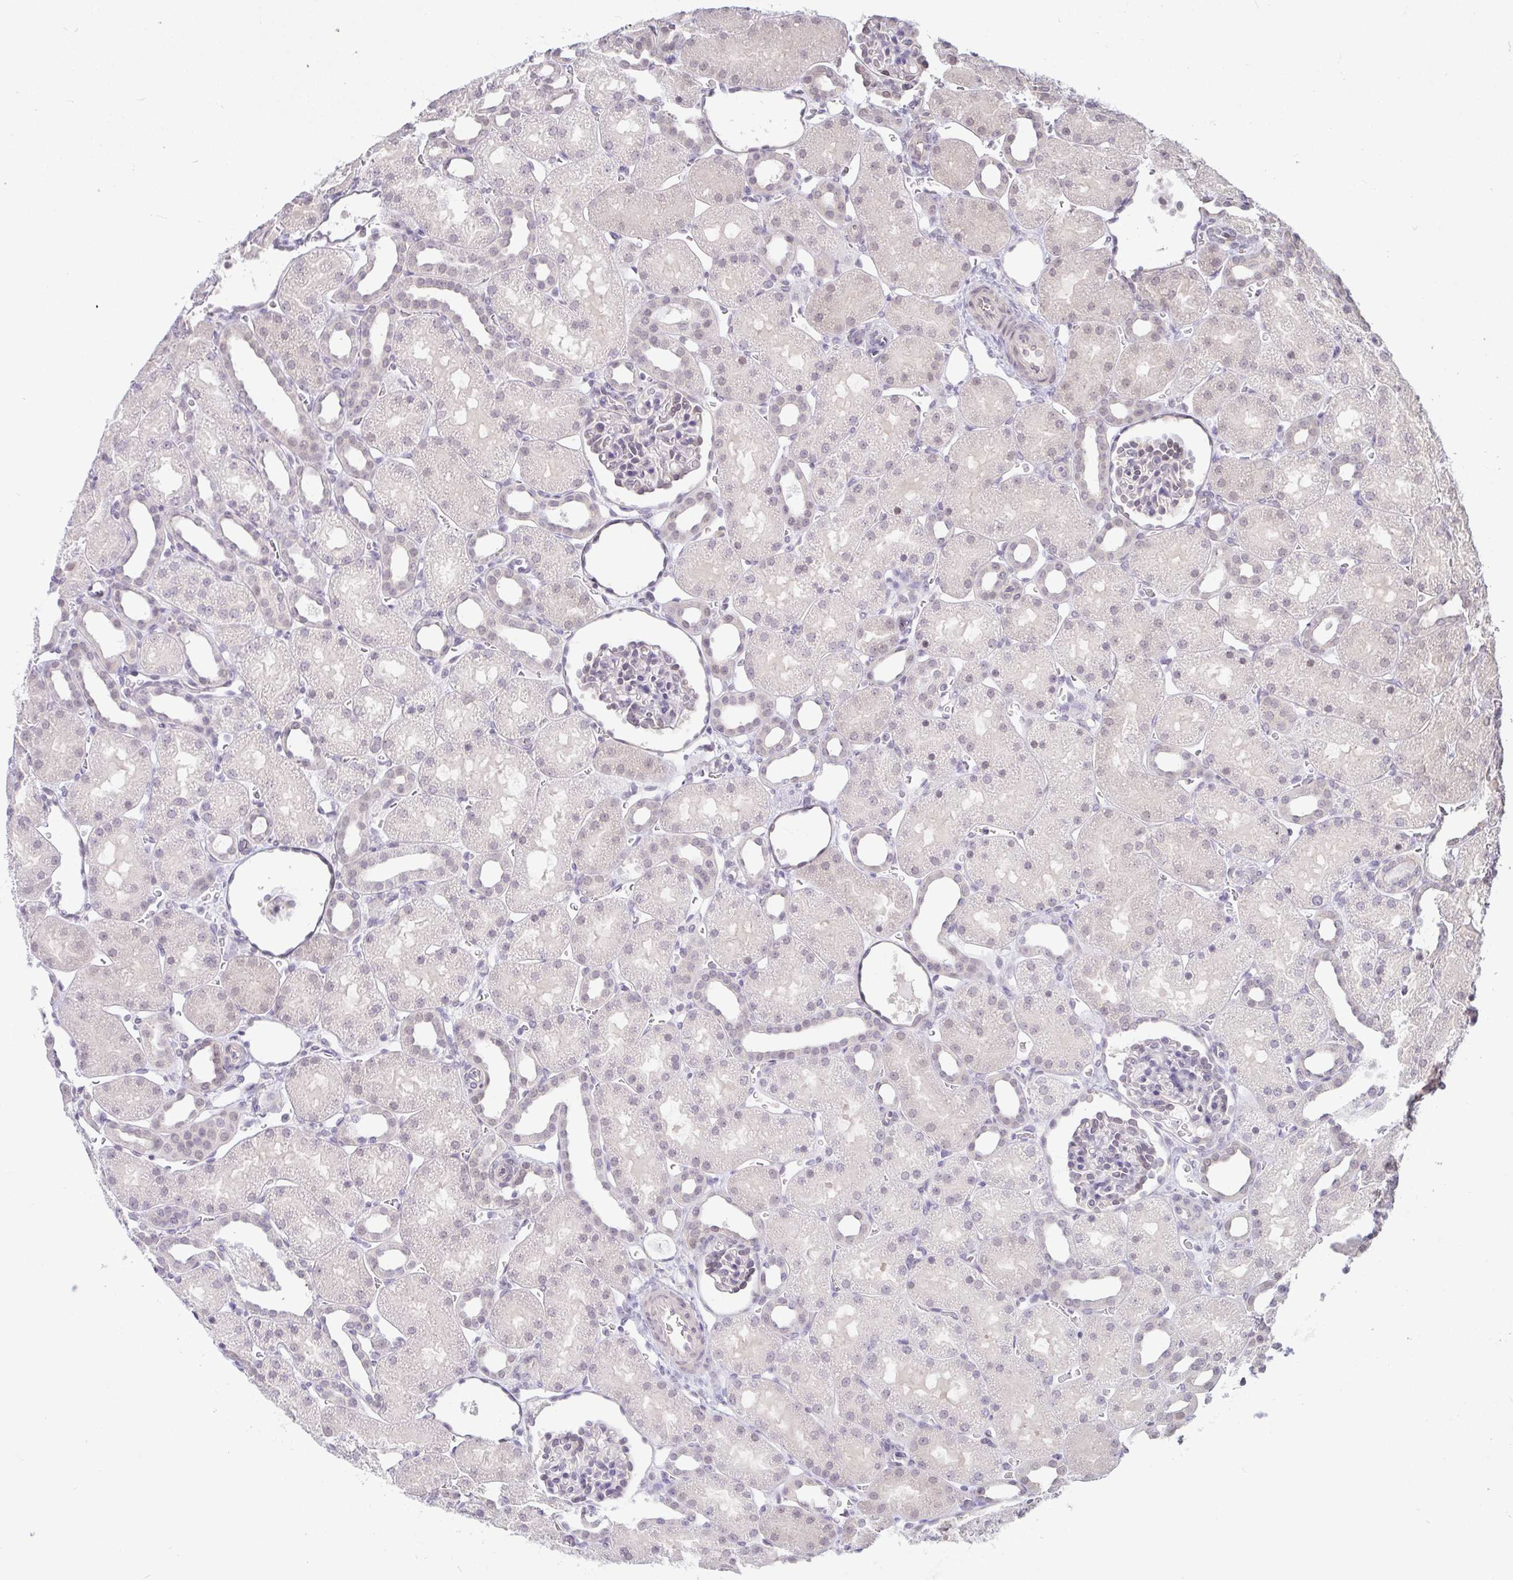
{"staining": {"intensity": "weak", "quantity": "<25%", "location": "nuclear"}, "tissue": "kidney", "cell_type": "Cells in glomeruli", "image_type": "normal", "snomed": [{"axis": "morphology", "description": "Normal tissue, NOS"}, {"axis": "topography", "description": "Kidney"}], "caption": "High magnification brightfield microscopy of normal kidney stained with DAB (brown) and counterstained with hematoxylin (blue): cells in glomeruli show no significant staining.", "gene": "HYPK", "patient": {"sex": "male", "age": 2}}